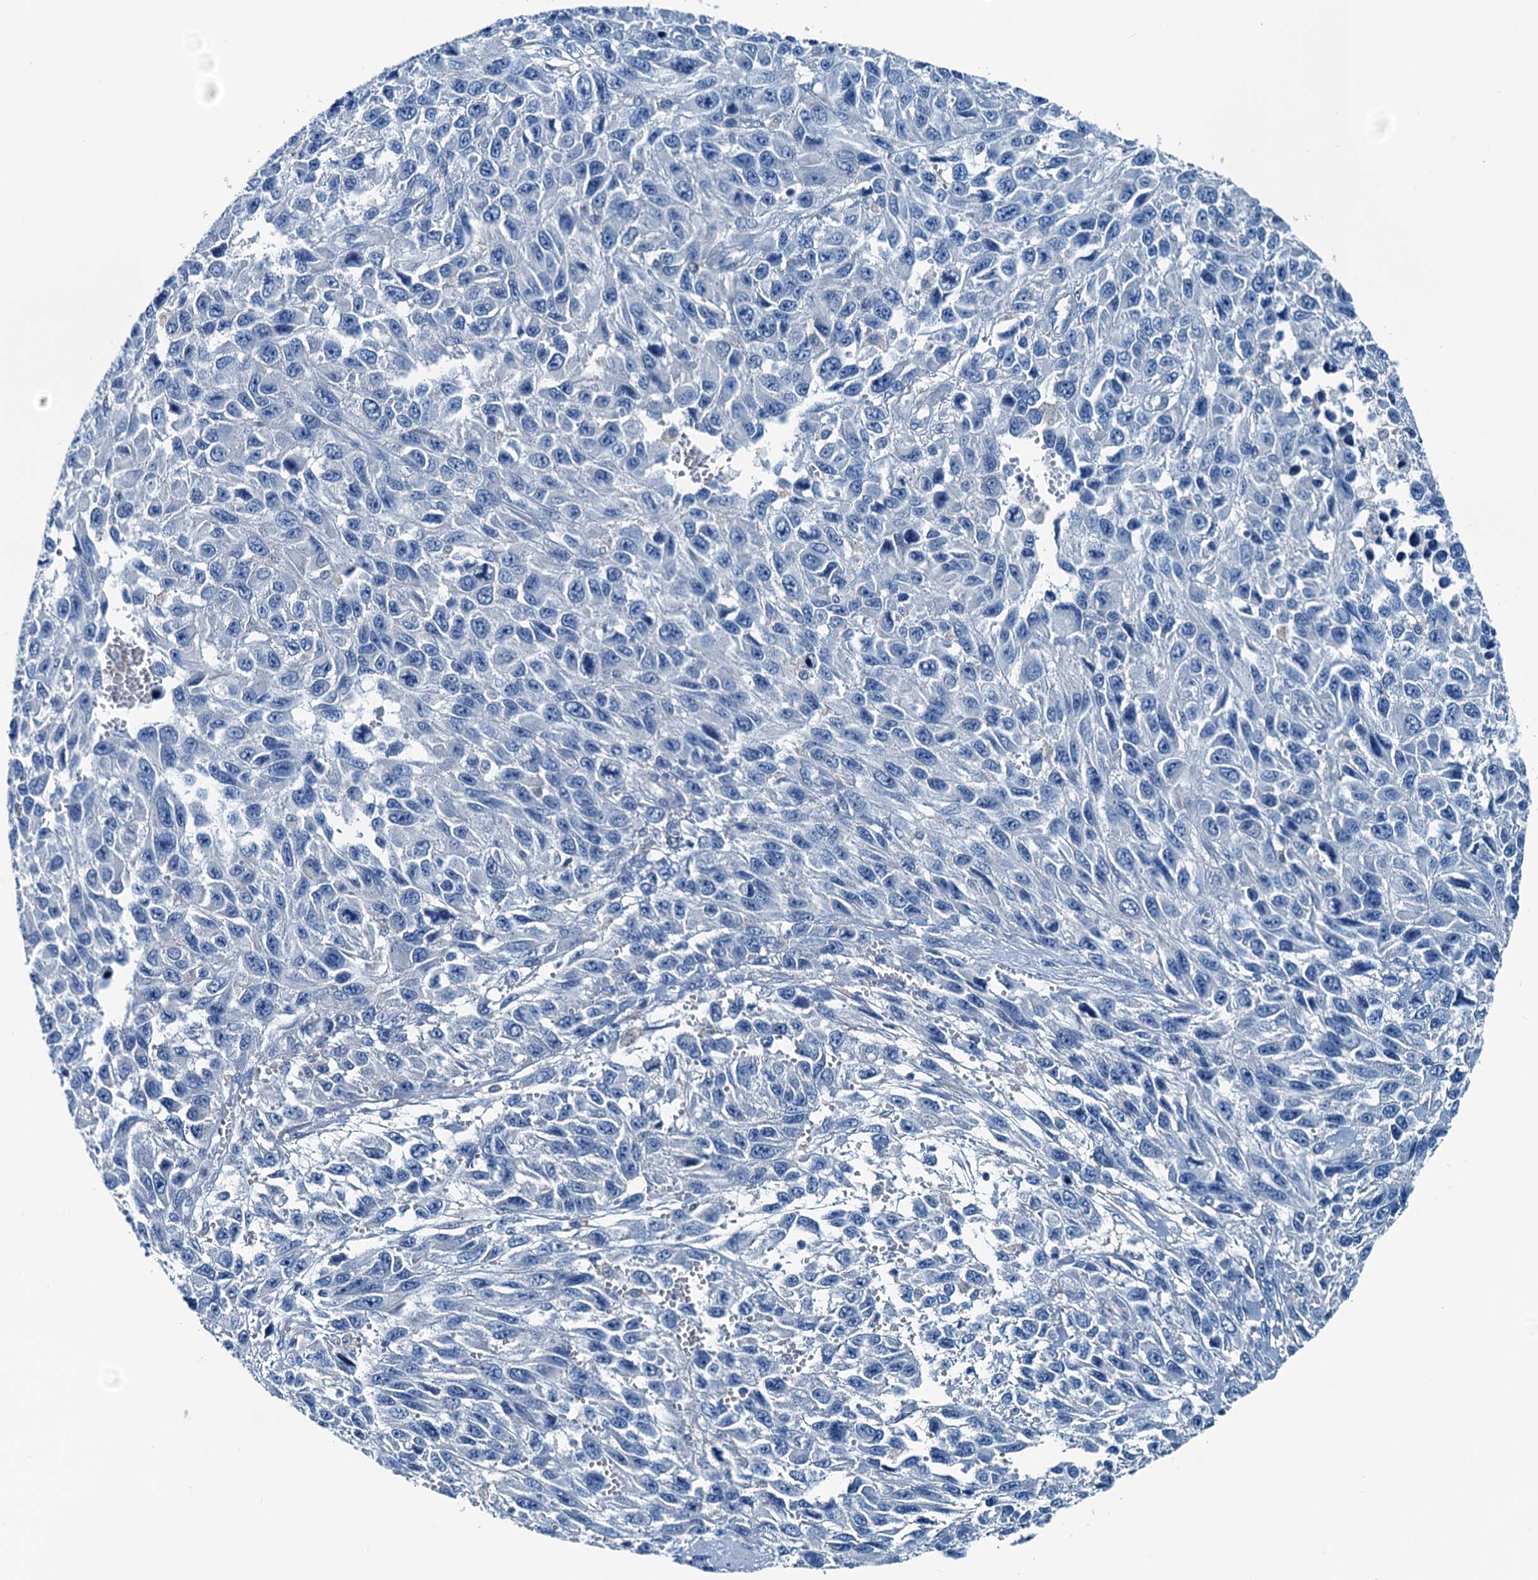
{"staining": {"intensity": "negative", "quantity": "none", "location": "none"}, "tissue": "melanoma", "cell_type": "Tumor cells", "image_type": "cancer", "snomed": [{"axis": "morphology", "description": "Normal tissue, NOS"}, {"axis": "morphology", "description": "Malignant melanoma, NOS"}, {"axis": "topography", "description": "Skin"}], "caption": "A histopathology image of melanoma stained for a protein displays no brown staining in tumor cells.", "gene": "RAB3IL1", "patient": {"sex": "female", "age": 96}}